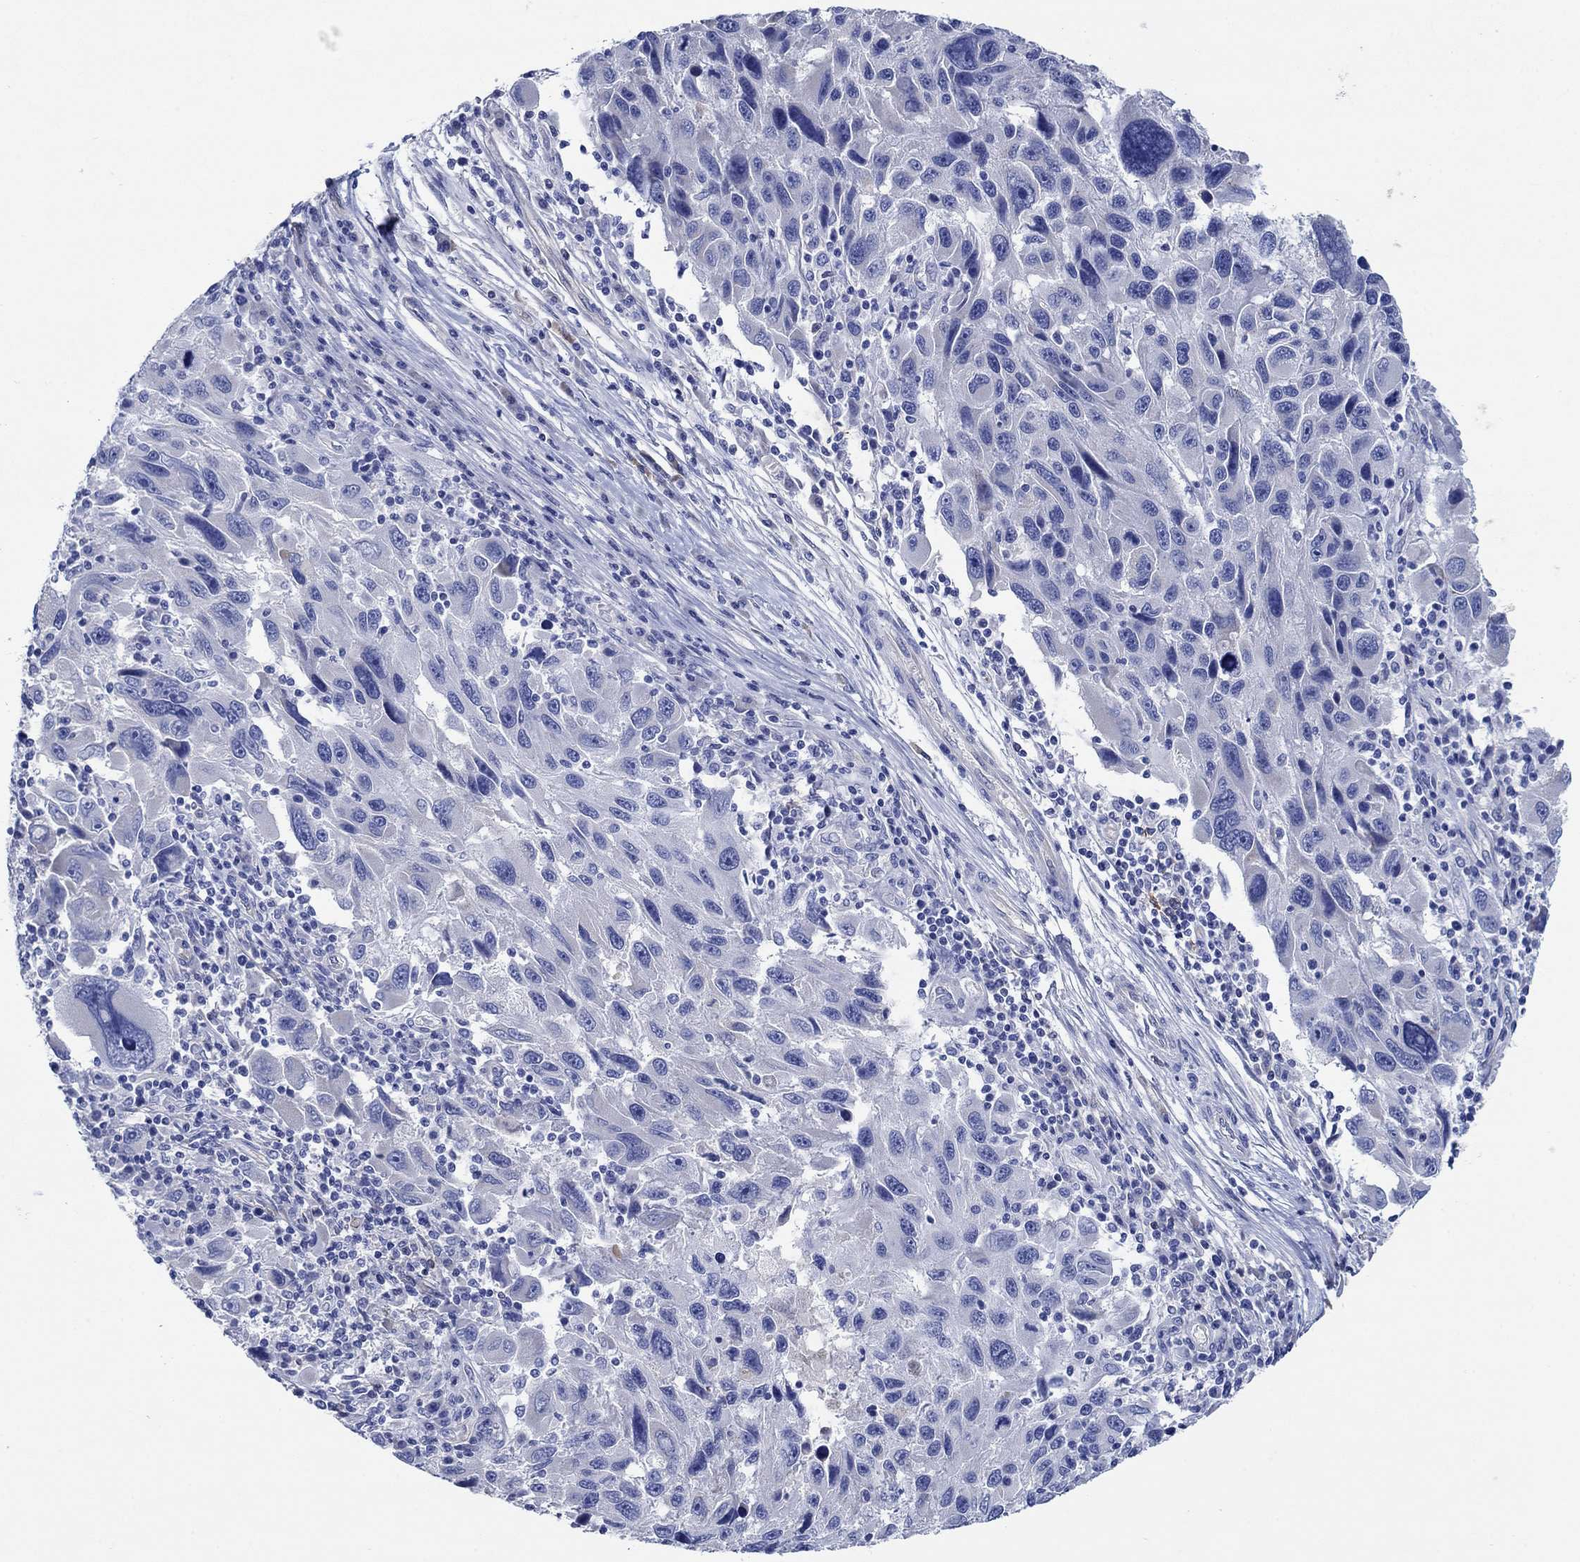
{"staining": {"intensity": "negative", "quantity": "none", "location": "none"}, "tissue": "melanoma", "cell_type": "Tumor cells", "image_type": "cancer", "snomed": [{"axis": "morphology", "description": "Malignant melanoma, NOS"}, {"axis": "topography", "description": "Skin"}], "caption": "Human malignant melanoma stained for a protein using immunohistochemistry displays no positivity in tumor cells.", "gene": "TRIM16", "patient": {"sex": "male", "age": 53}}